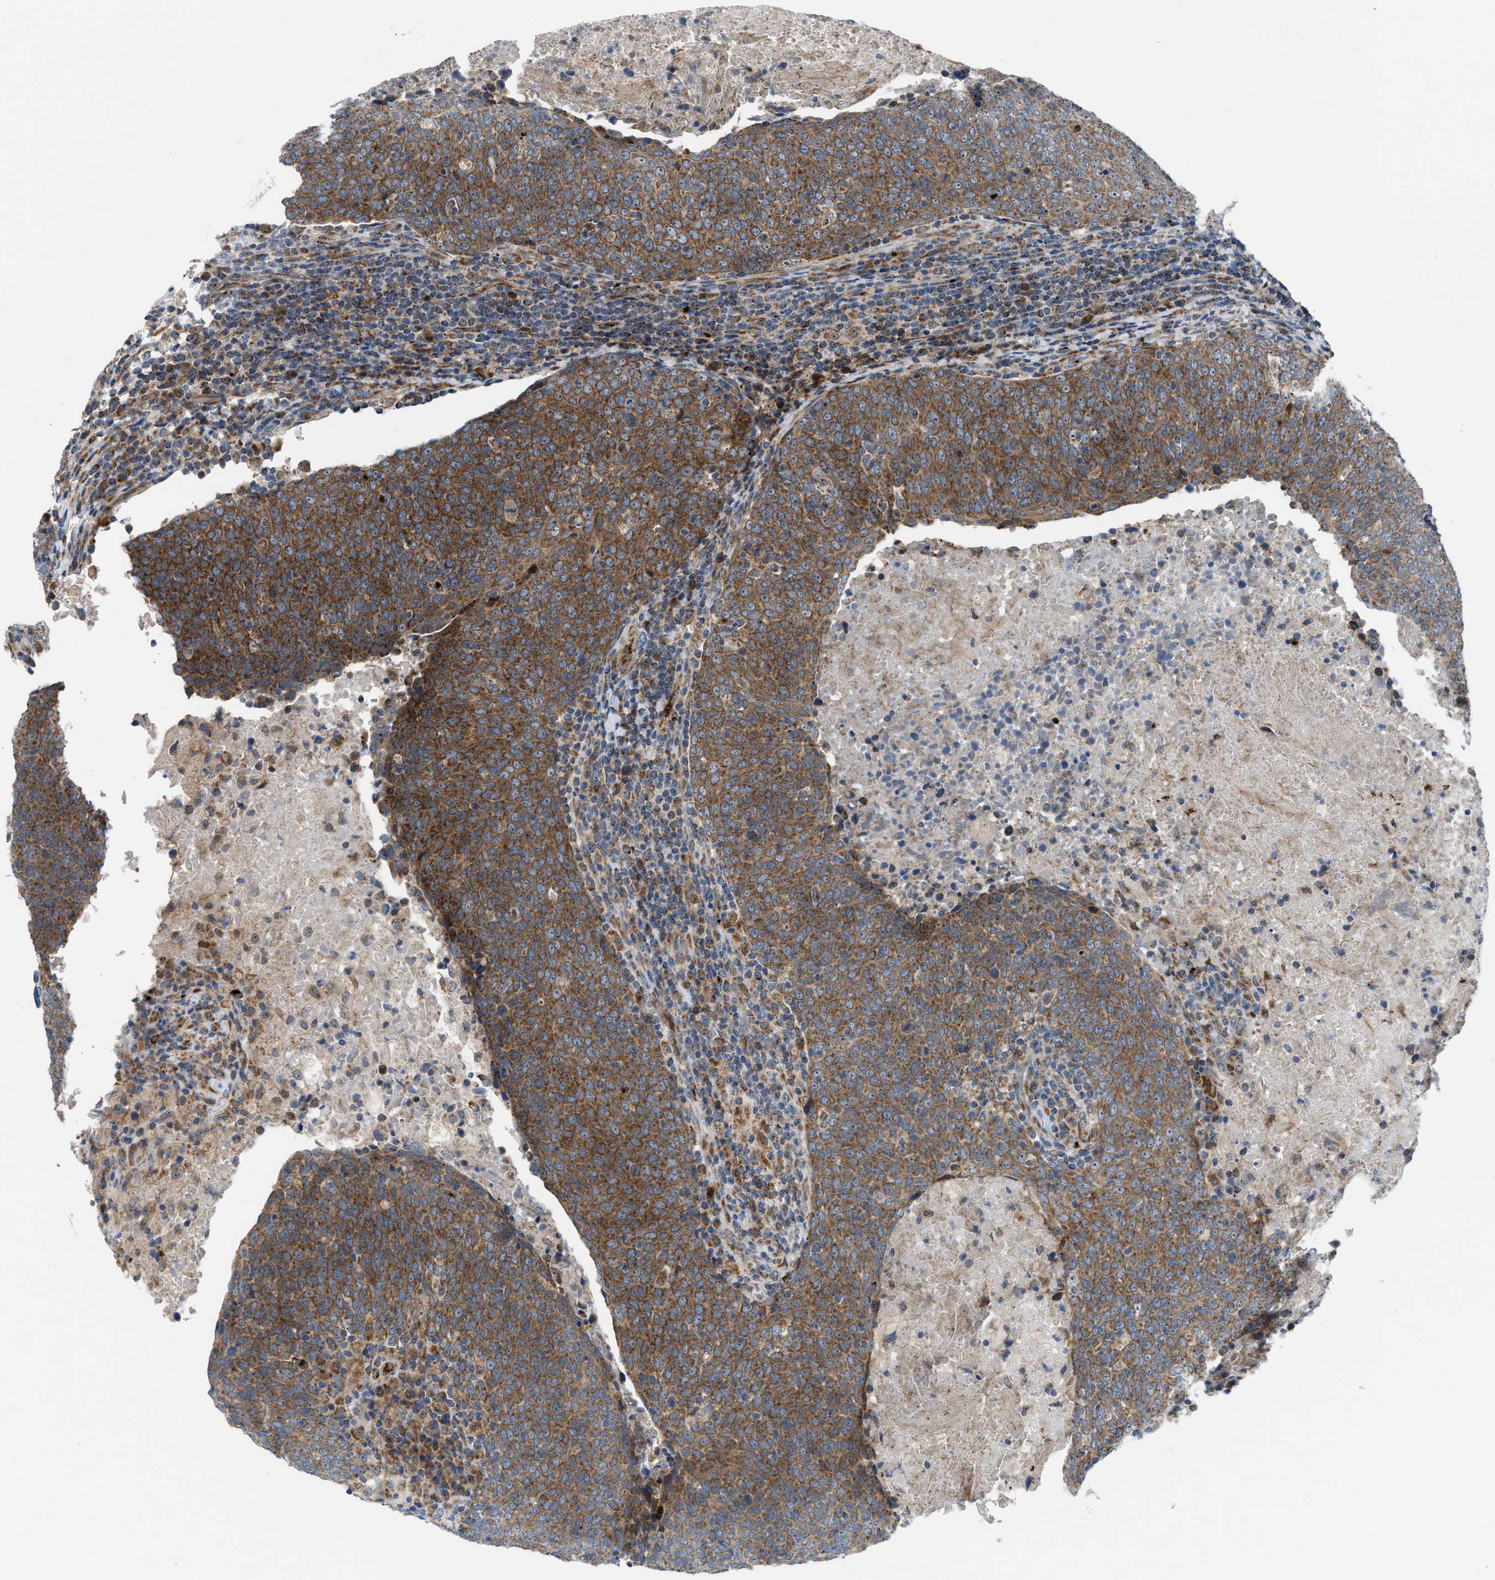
{"staining": {"intensity": "moderate", "quantity": ">75%", "location": "cytoplasmic/membranous"}, "tissue": "head and neck cancer", "cell_type": "Tumor cells", "image_type": "cancer", "snomed": [{"axis": "morphology", "description": "Squamous cell carcinoma, NOS"}, {"axis": "morphology", "description": "Squamous cell carcinoma, metastatic, NOS"}, {"axis": "topography", "description": "Lymph node"}, {"axis": "topography", "description": "Head-Neck"}], "caption": "This micrograph reveals immunohistochemistry staining of head and neck cancer (squamous cell carcinoma), with medium moderate cytoplasmic/membranous expression in about >75% of tumor cells.", "gene": "TPH1", "patient": {"sex": "male", "age": 62}}